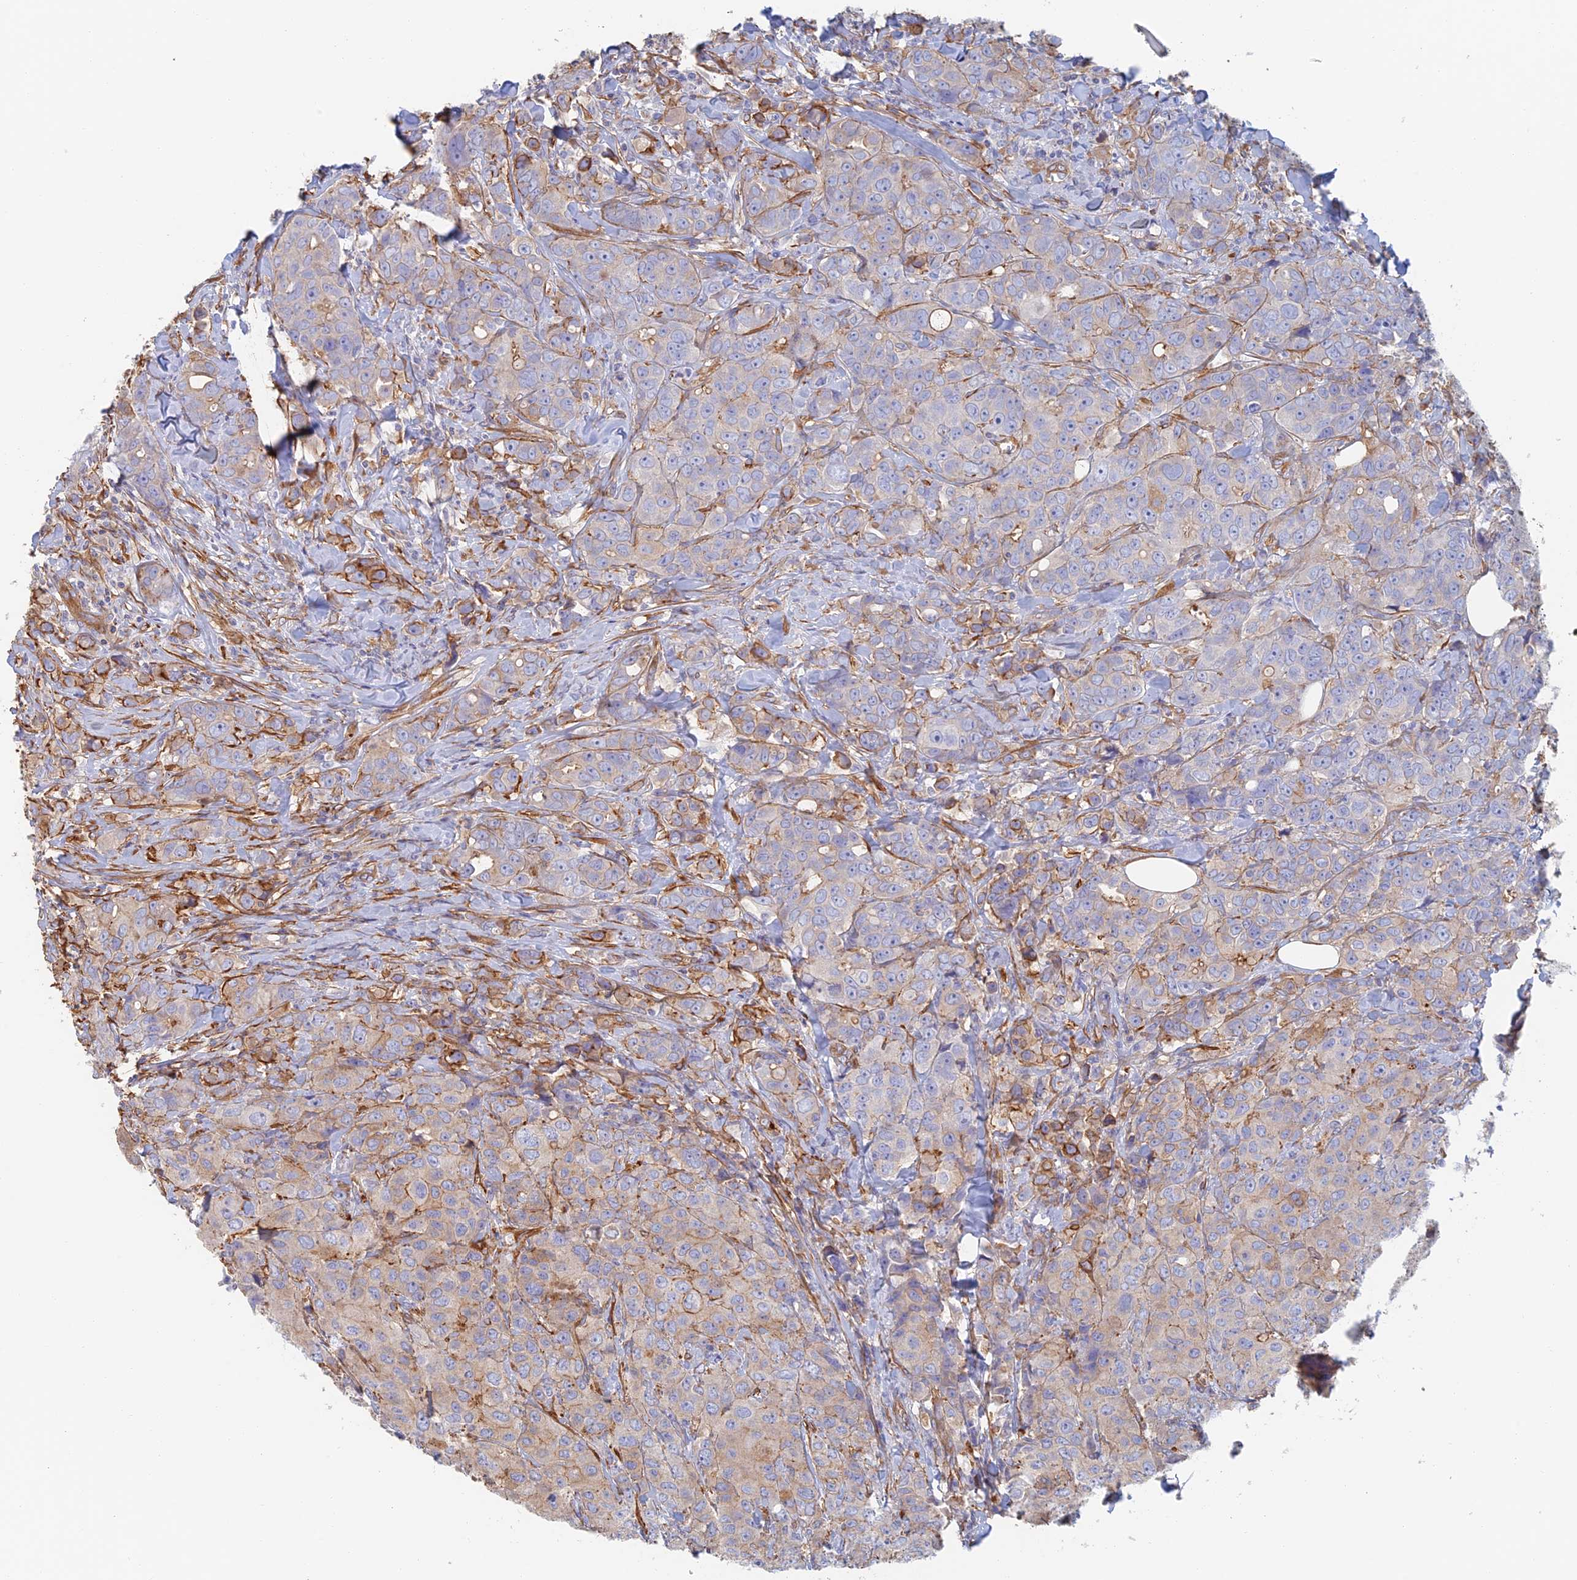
{"staining": {"intensity": "moderate", "quantity": "<25%", "location": "cytoplasmic/membranous"}, "tissue": "breast cancer", "cell_type": "Tumor cells", "image_type": "cancer", "snomed": [{"axis": "morphology", "description": "Duct carcinoma"}, {"axis": "topography", "description": "Breast"}], "caption": "Protein expression analysis of breast cancer (invasive ductal carcinoma) reveals moderate cytoplasmic/membranous staining in about <25% of tumor cells.", "gene": "PAK4", "patient": {"sex": "female", "age": 43}}